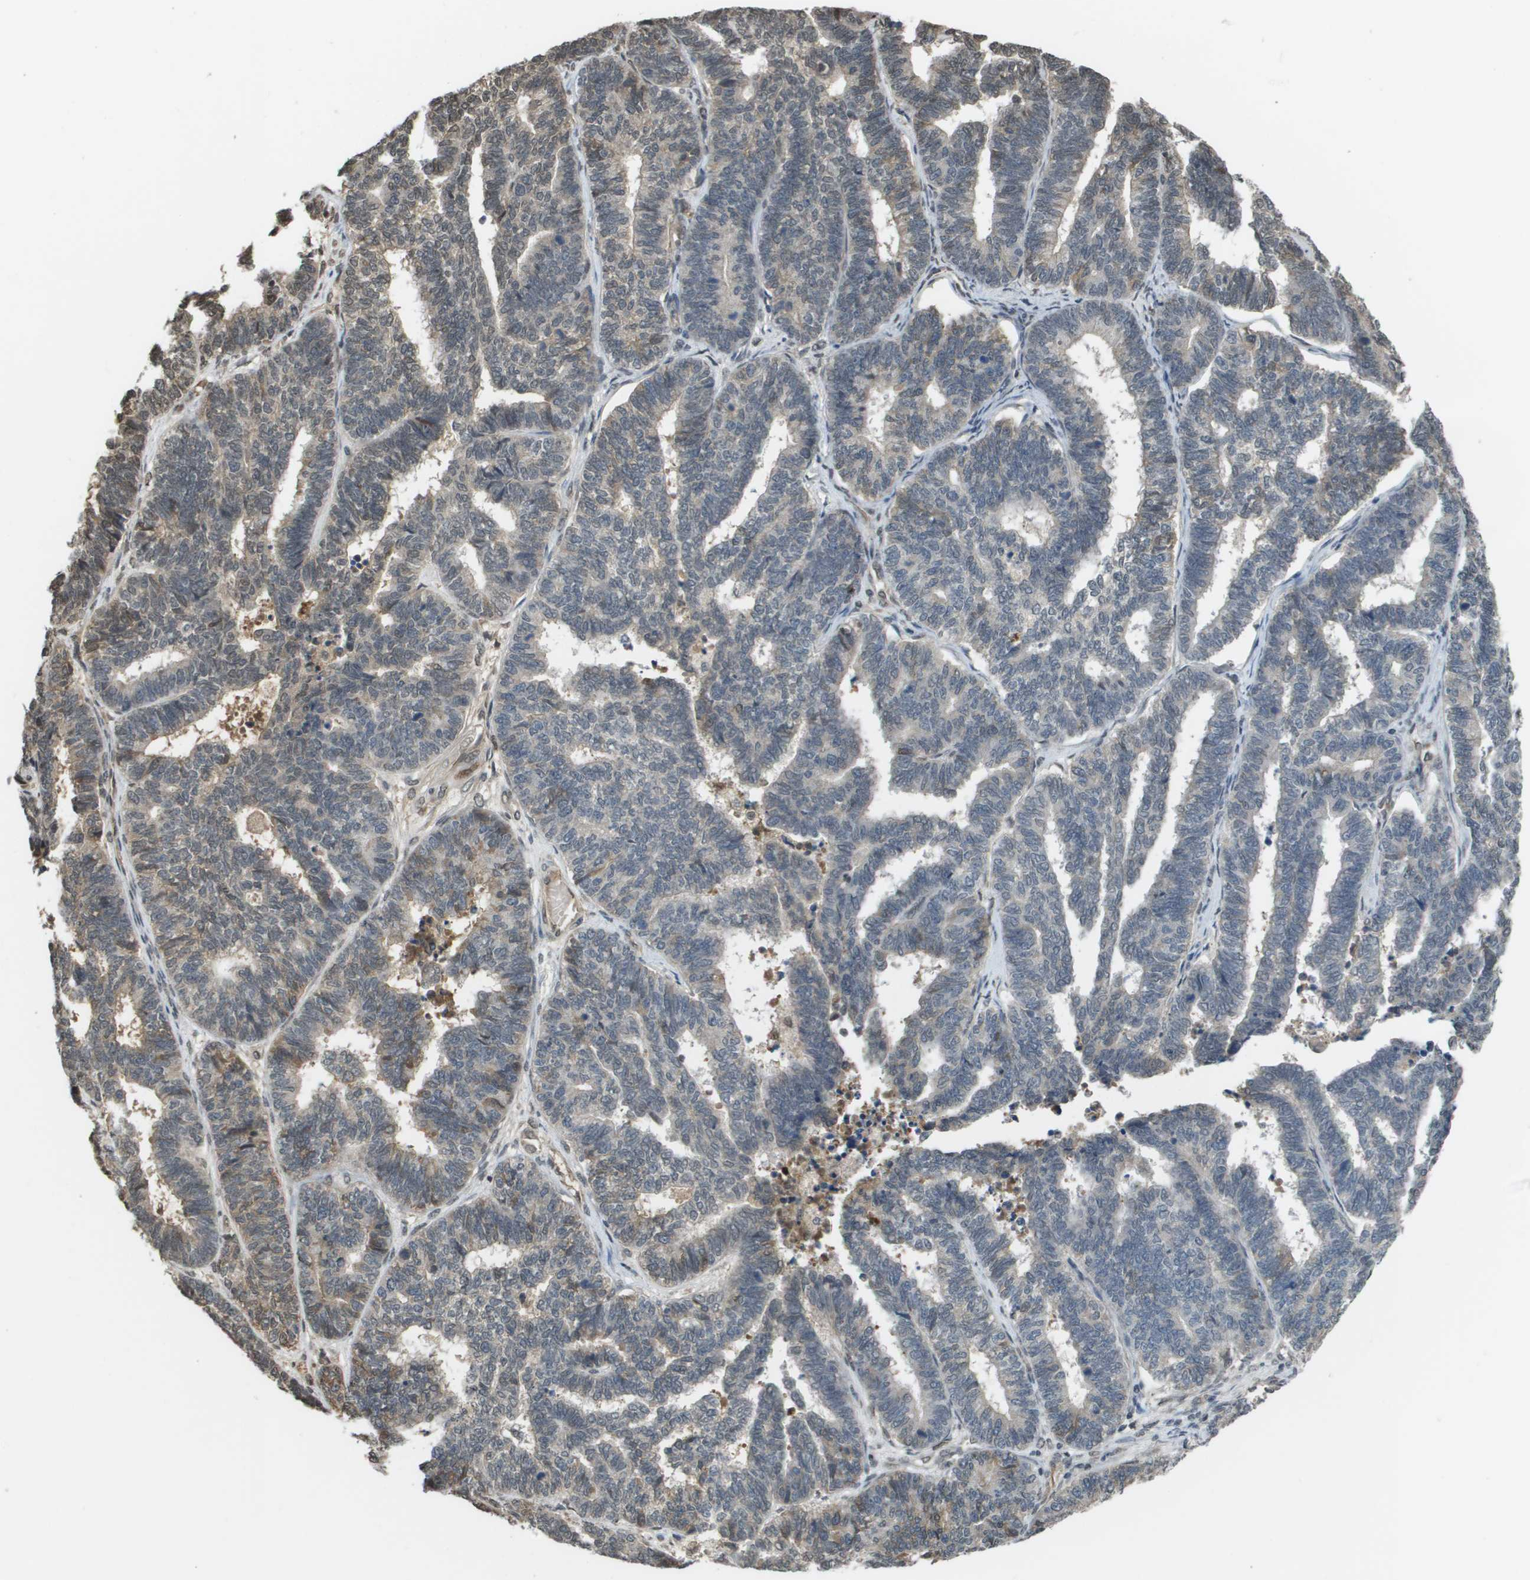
{"staining": {"intensity": "weak", "quantity": "<25%", "location": "cytoplasmic/membranous"}, "tissue": "endometrial cancer", "cell_type": "Tumor cells", "image_type": "cancer", "snomed": [{"axis": "morphology", "description": "Adenocarcinoma, NOS"}, {"axis": "topography", "description": "Endometrium"}], "caption": "Immunohistochemical staining of human endometrial cancer displays no significant positivity in tumor cells.", "gene": "NDRG2", "patient": {"sex": "female", "age": 70}}